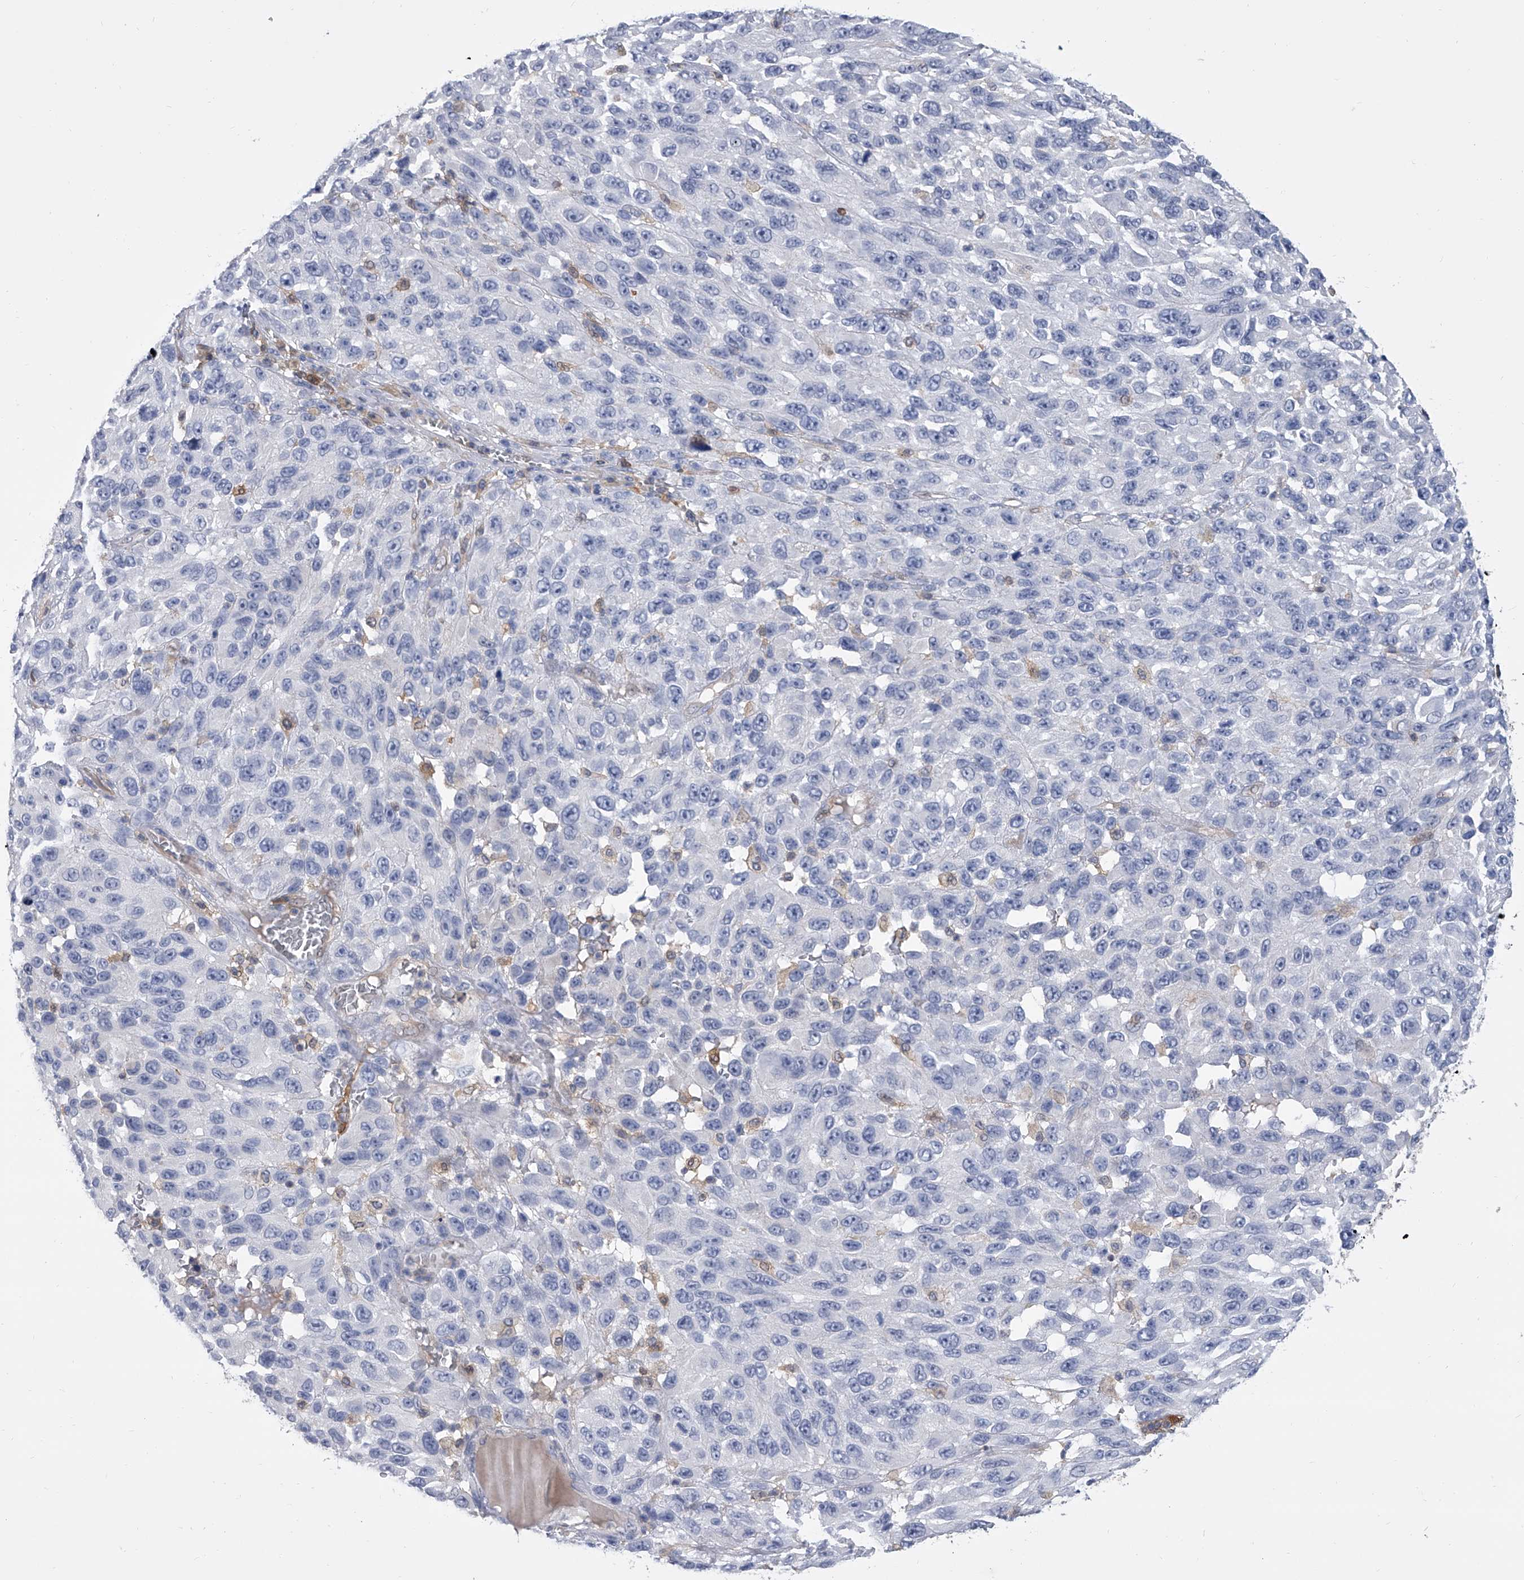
{"staining": {"intensity": "negative", "quantity": "none", "location": "none"}, "tissue": "melanoma", "cell_type": "Tumor cells", "image_type": "cancer", "snomed": [{"axis": "morphology", "description": "Malignant melanoma, NOS"}, {"axis": "topography", "description": "Skin"}], "caption": "High magnification brightfield microscopy of melanoma stained with DAB (3,3'-diaminobenzidine) (brown) and counterstained with hematoxylin (blue): tumor cells show no significant staining.", "gene": "SERPINB9", "patient": {"sex": "female", "age": 96}}